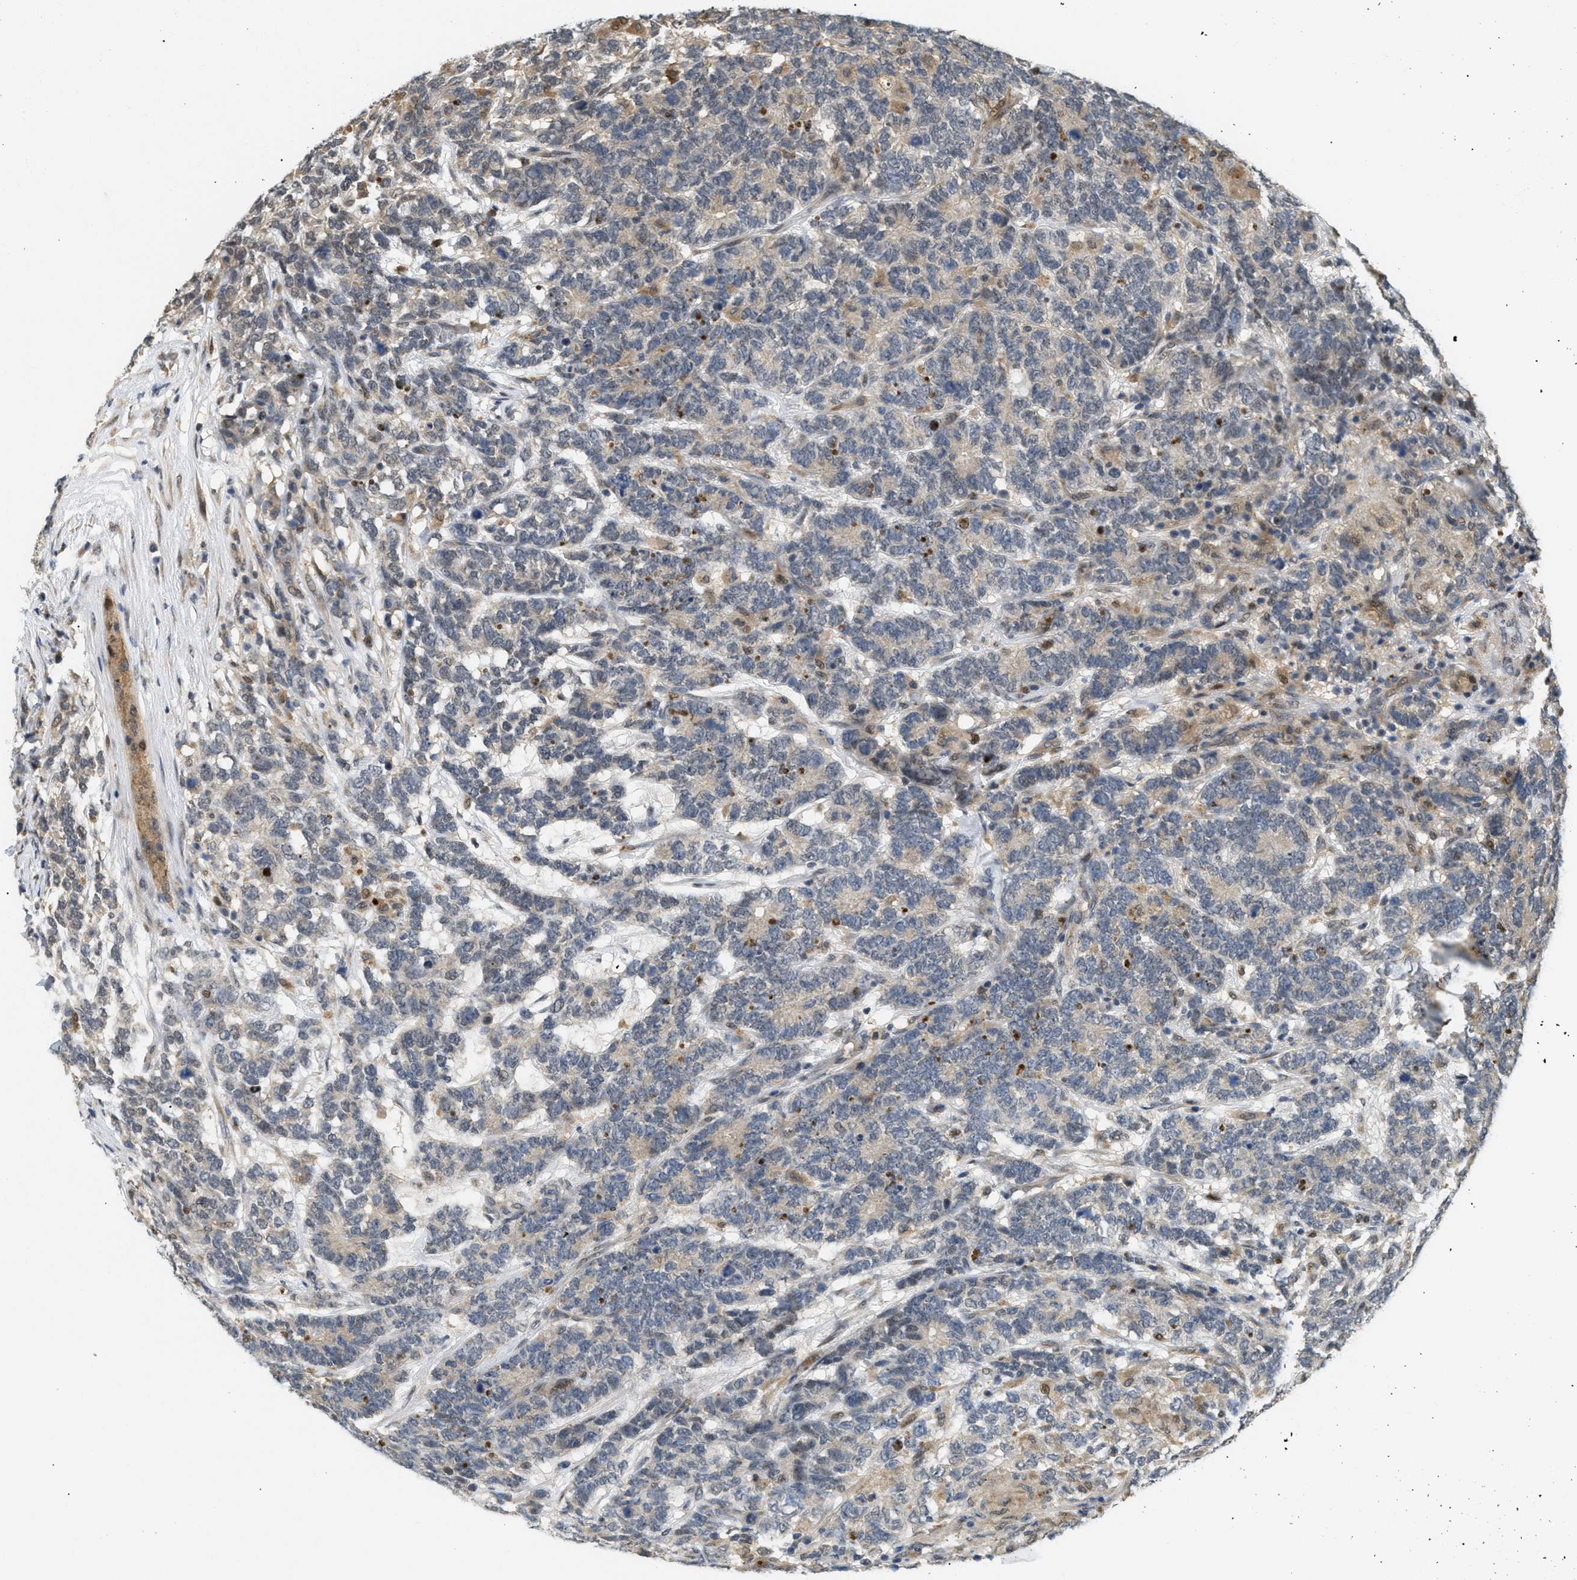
{"staining": {"intensity": "negative", "quantity": "none", "location": "none"}, "tissue": "testis cancer", "cell_type": "Tumor cells", "image_type": "cancer", "snomed": [{"axis": "morphology", "description": "Carcinoma, Embryonal, NOS"}, {"axis": "topography", "description": "Testis"}], "caption": "Tumor cells are negative for protein expression in human testis embryonal carcinoma.", "gene": "PDGFB", "patient": {"sex": "male", "age": 26}}